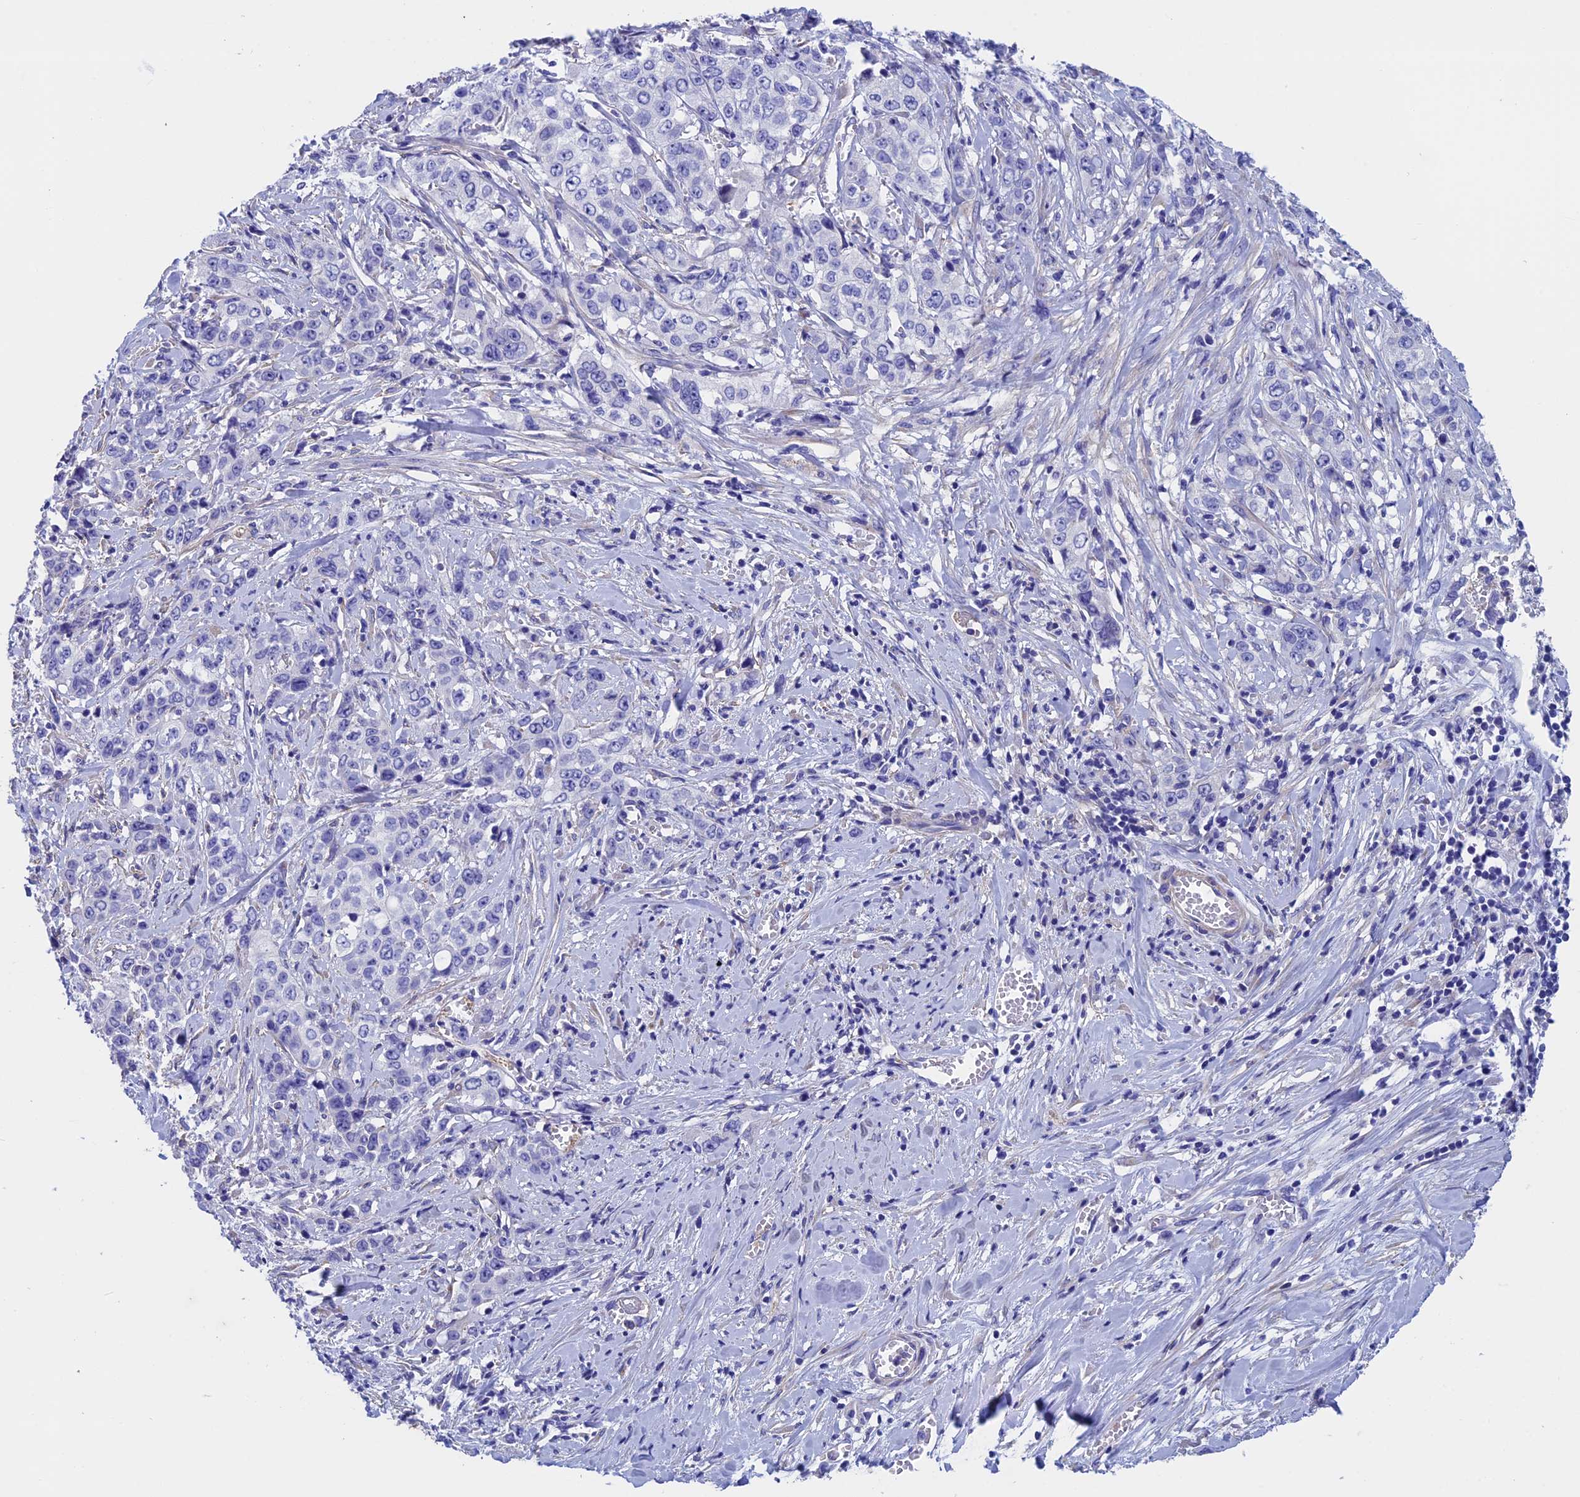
{"staining": {"intensity": "negative", "quantity": "none", "location": "none"}, "tissue": "stomach cancer", "cell_type": "Tumor cells", "image_type": "cancer", "snomed": [{"axis": "morphology", "description": "Adenocarcinoma, NOS"}, {"axis": "topography", "description": "Stomach, upper"}], "caption": "Tumor cells show no significant protein positivity in stomach cancer.", "gene": "ADH7", "patient": {"sex": "male", "age": 62}}